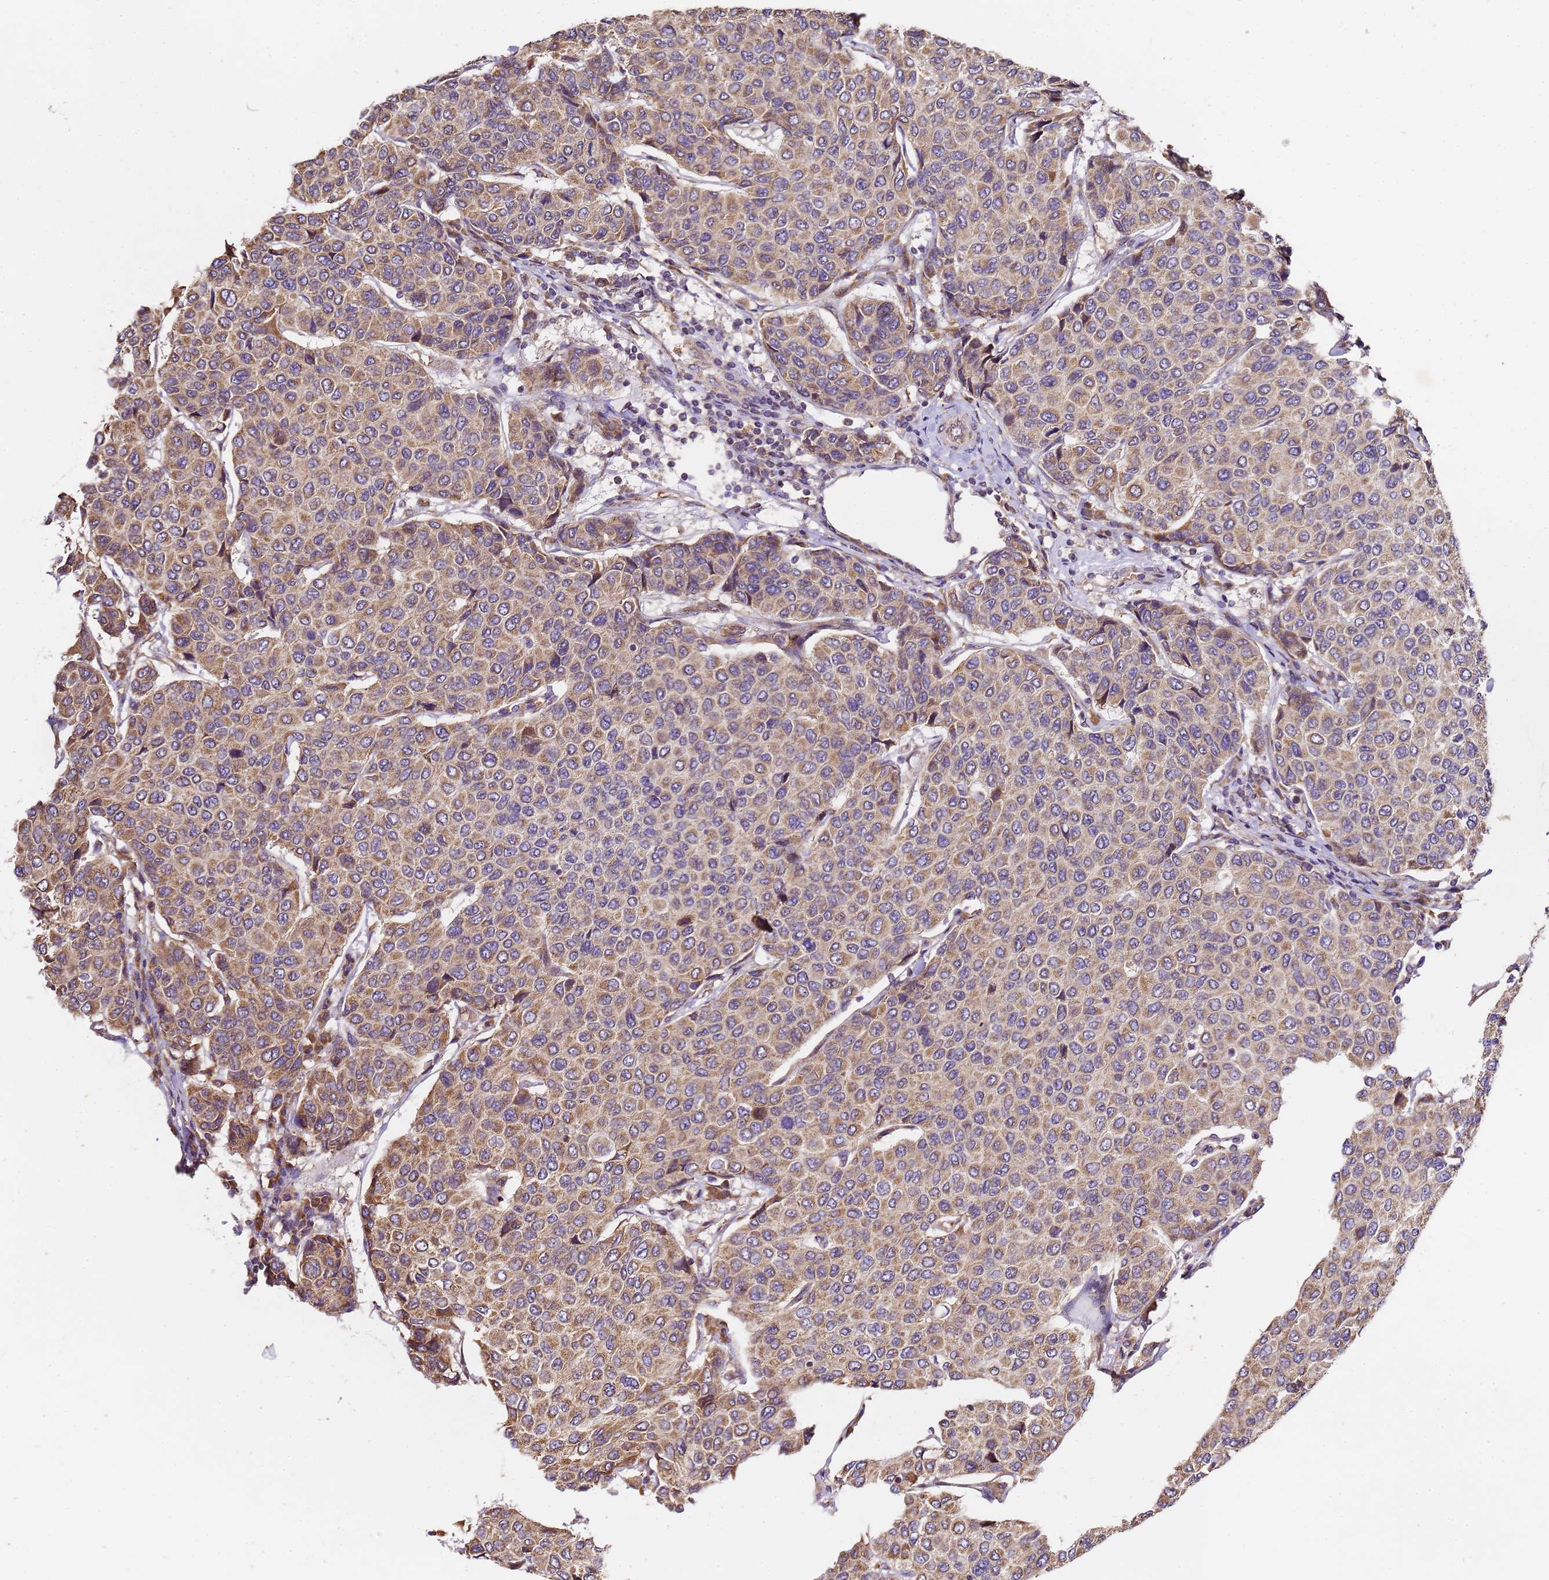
{"staining": {"intensity": "moderate", "quantity": ">75%", "location": "cytoplasmic/membranous"}, "tissue": "breast cancer", "cell_type": "Tumor cells", "image_type": "cancer", "snomed": [{"axis": "morphology", "description": "Duct carcinoma"}, {"axis": "topography", "description": "Breast"}], "caption": "DAB immunohistochemical staining of infiltrating ductal carcinoma (breast) reveals moderate cytoplasmic/membranous protein positivity in approximately >75% of tumor cells.", "gene": "LRRIQ1", "patient": {"sex": "female", "age": 55}}